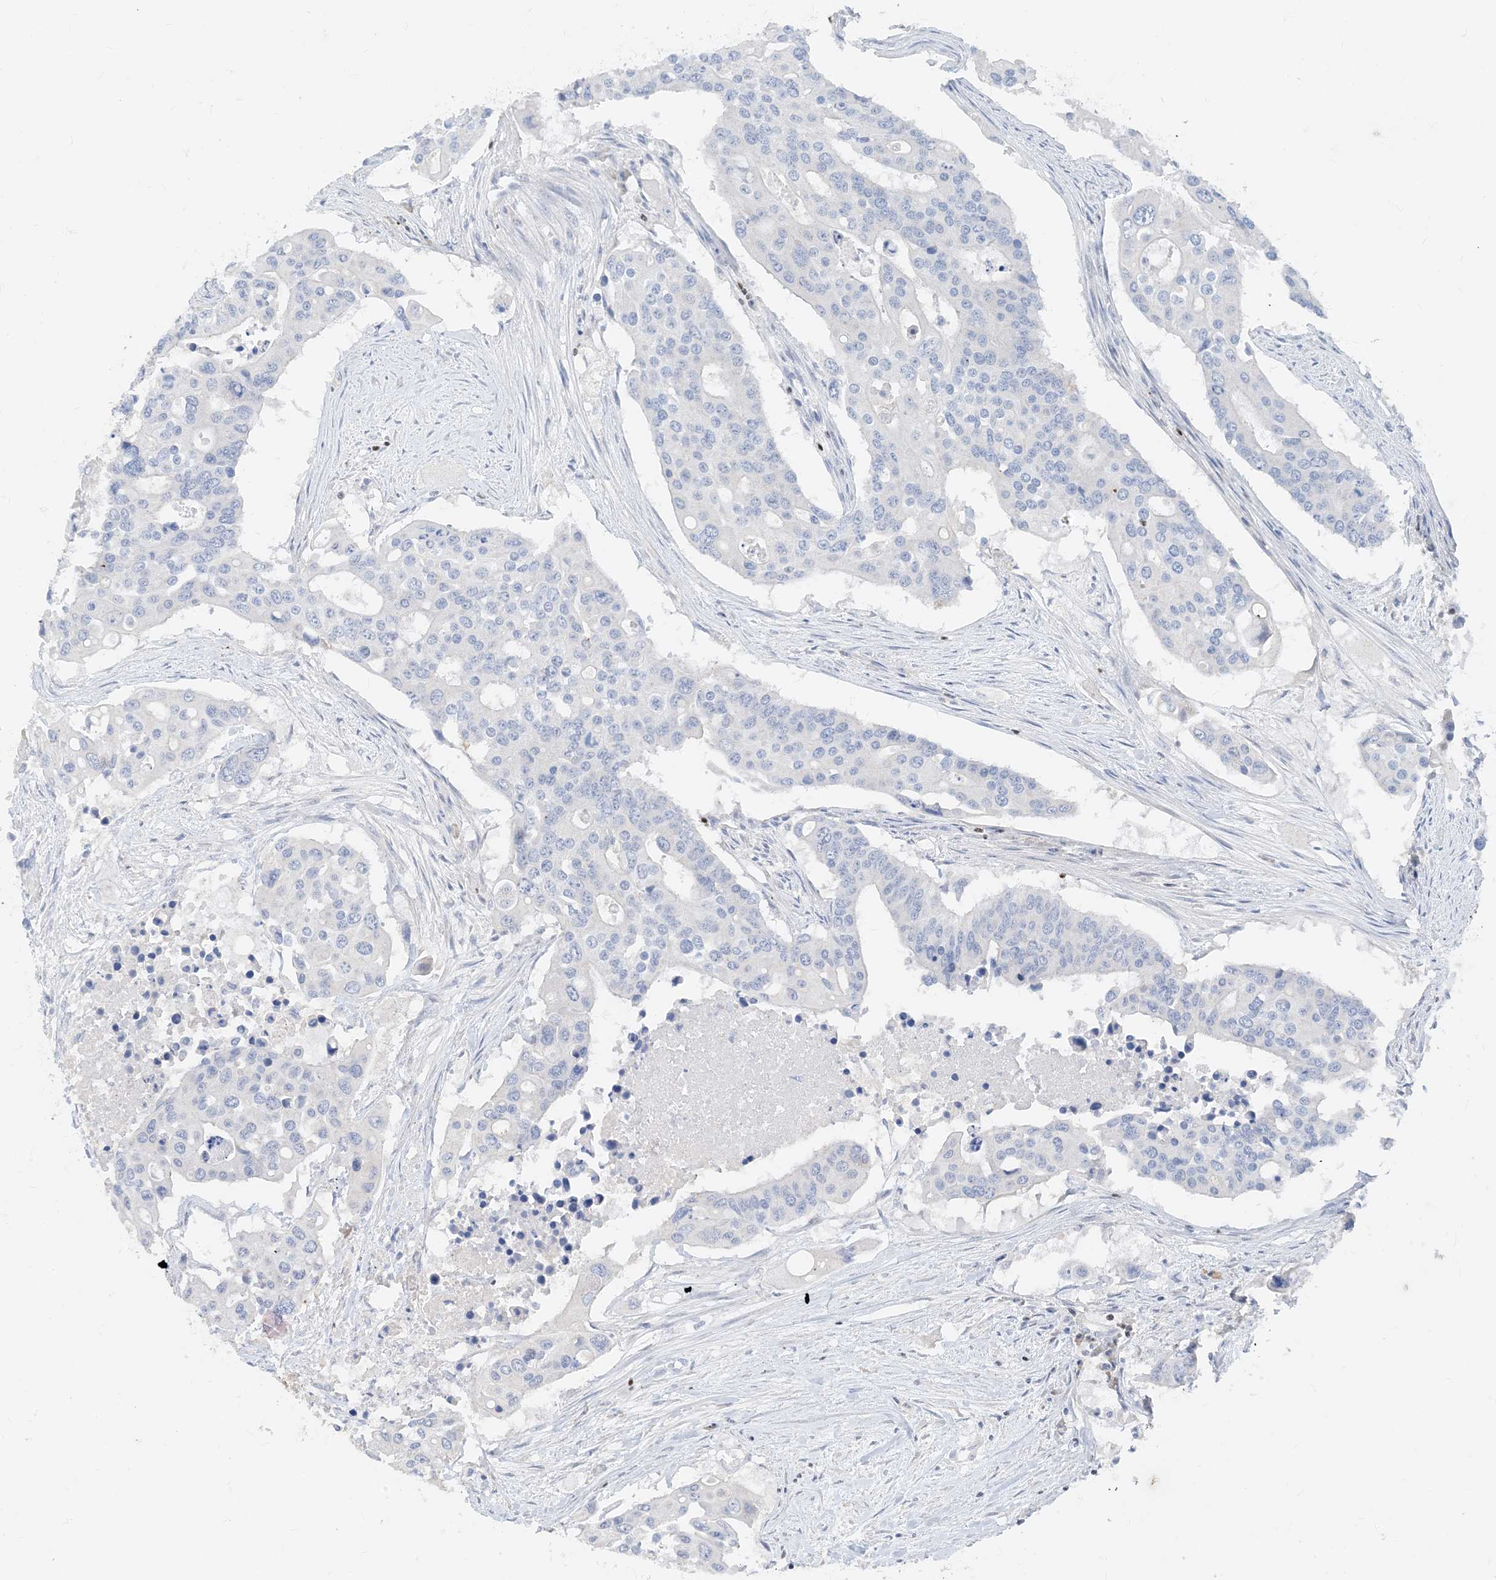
{"staining": {"intensity": "negative", "quantity": "none", "location": "none"}, "tissue": "colorectal cancer", "cell_type": "Tumor cells", "image_type": "cancer", "snomed": [{"axis": "morphology", "description": "Adenocarcinoma, NOS"}, {"axis": "topography", "description": "Colon"}], "caption": "This is an IHC histopathology image of colorectal cancer (adenocarcinoma). There is no staining in tumor cells.", "gene": "TBX21", "patient": {"sex": "male", "age": 77}}